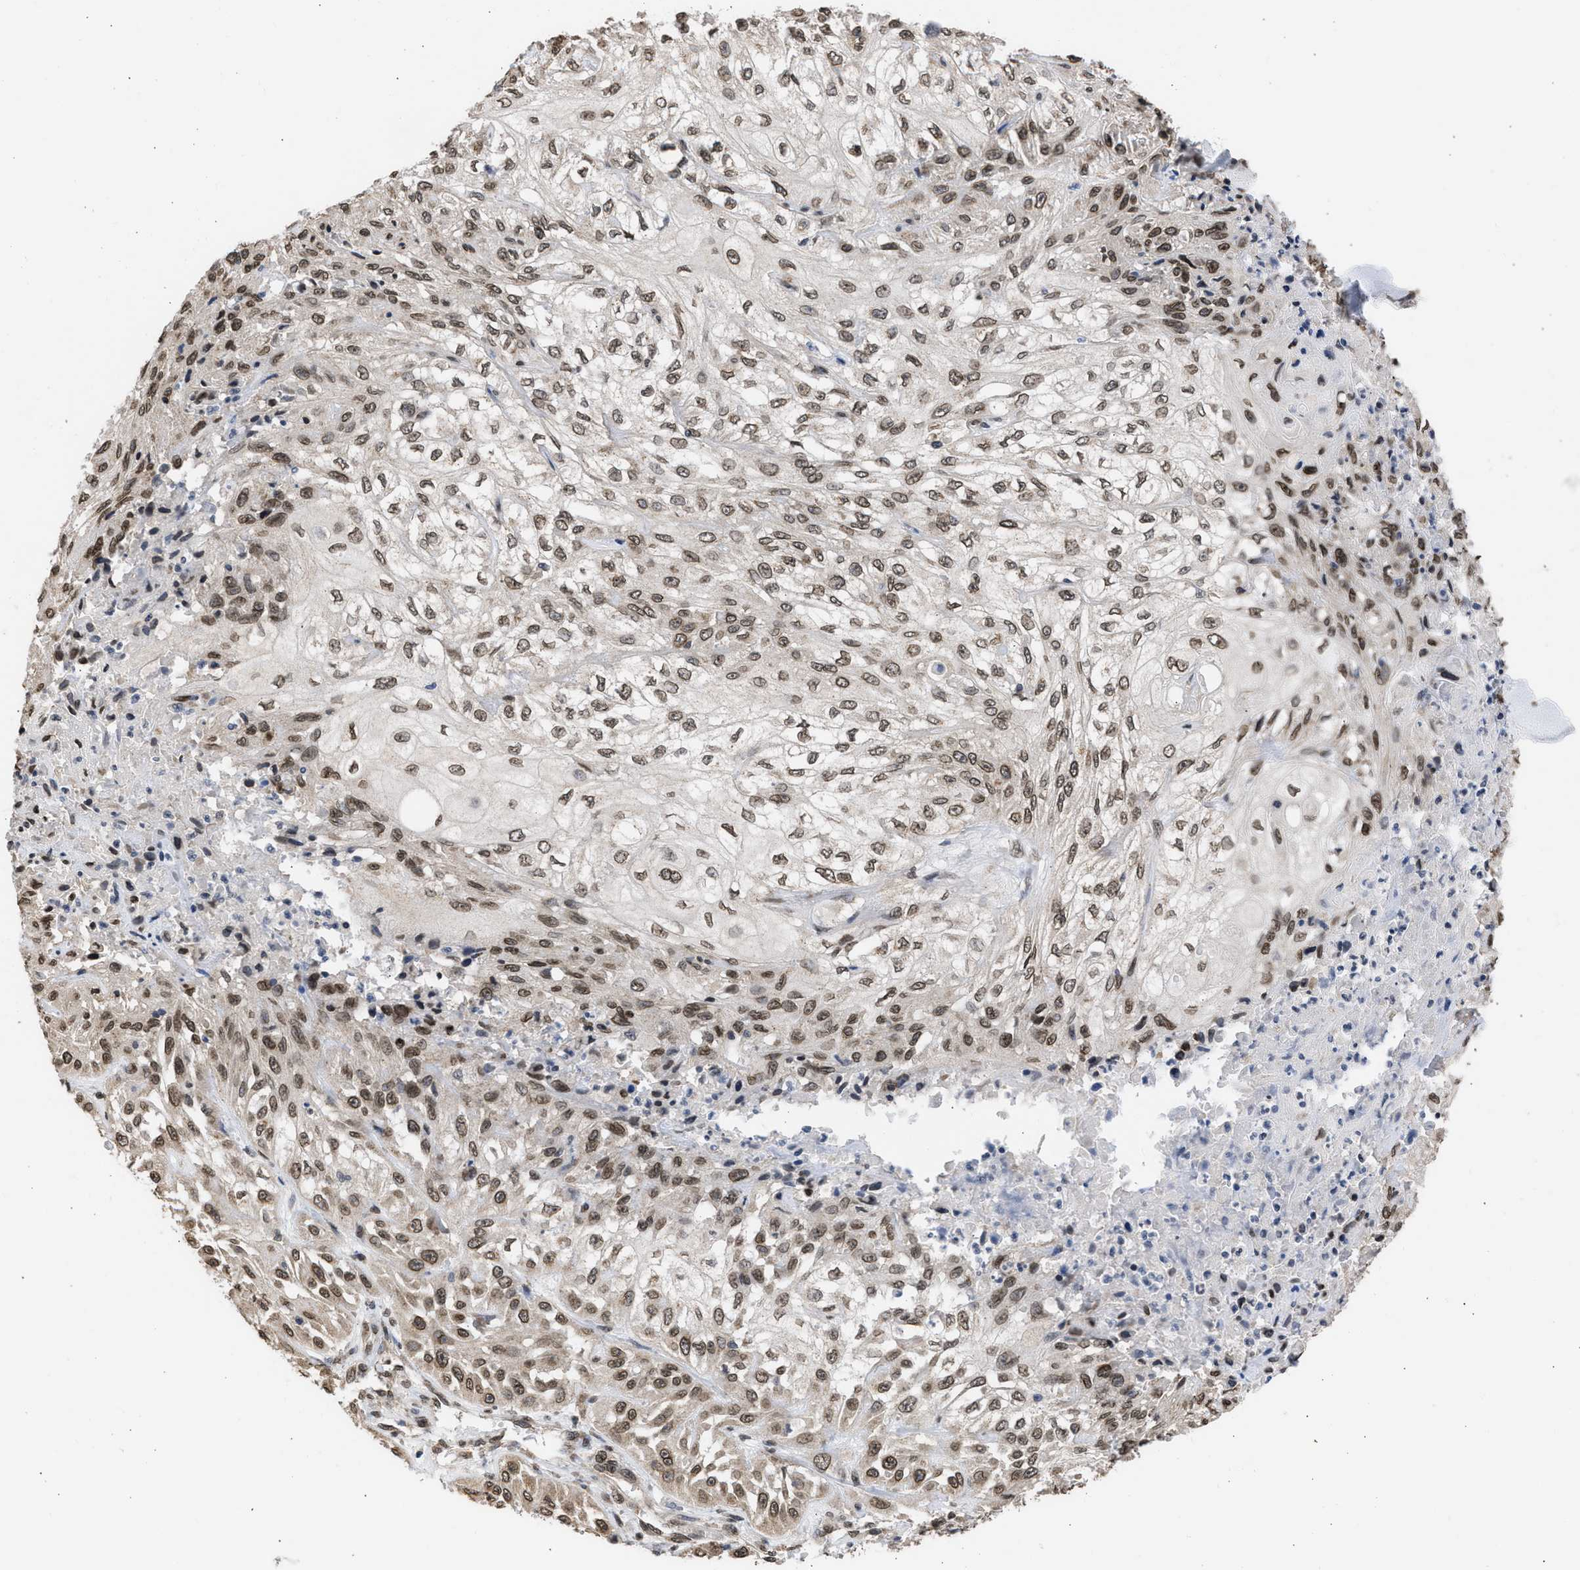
{"staining": {"intensity": "moderate", "quantity": ">75%", "location": "cytoplasmic/membranous,nuclear"}, "tissue": "skin cancer", "cell_type": "Tumor cells", "image_type": "cancer", "snomed": [{"axis": "morphology", "description": "Squamous cell carcinoma, NOS"}, {"axis": "morphology", "description": "Squamous cell carcinoma, metastatic, NOS"}, {"axis": "topography", "description": "Skin"}, {"axis": "topography", "description": "Lymph node"}], "caption": "Skin cancer stained with a protein marker demonstrates moderate staining in tumor cells.", "gene": "NUP35", "patient": {"sex": "male", "age": 75}}